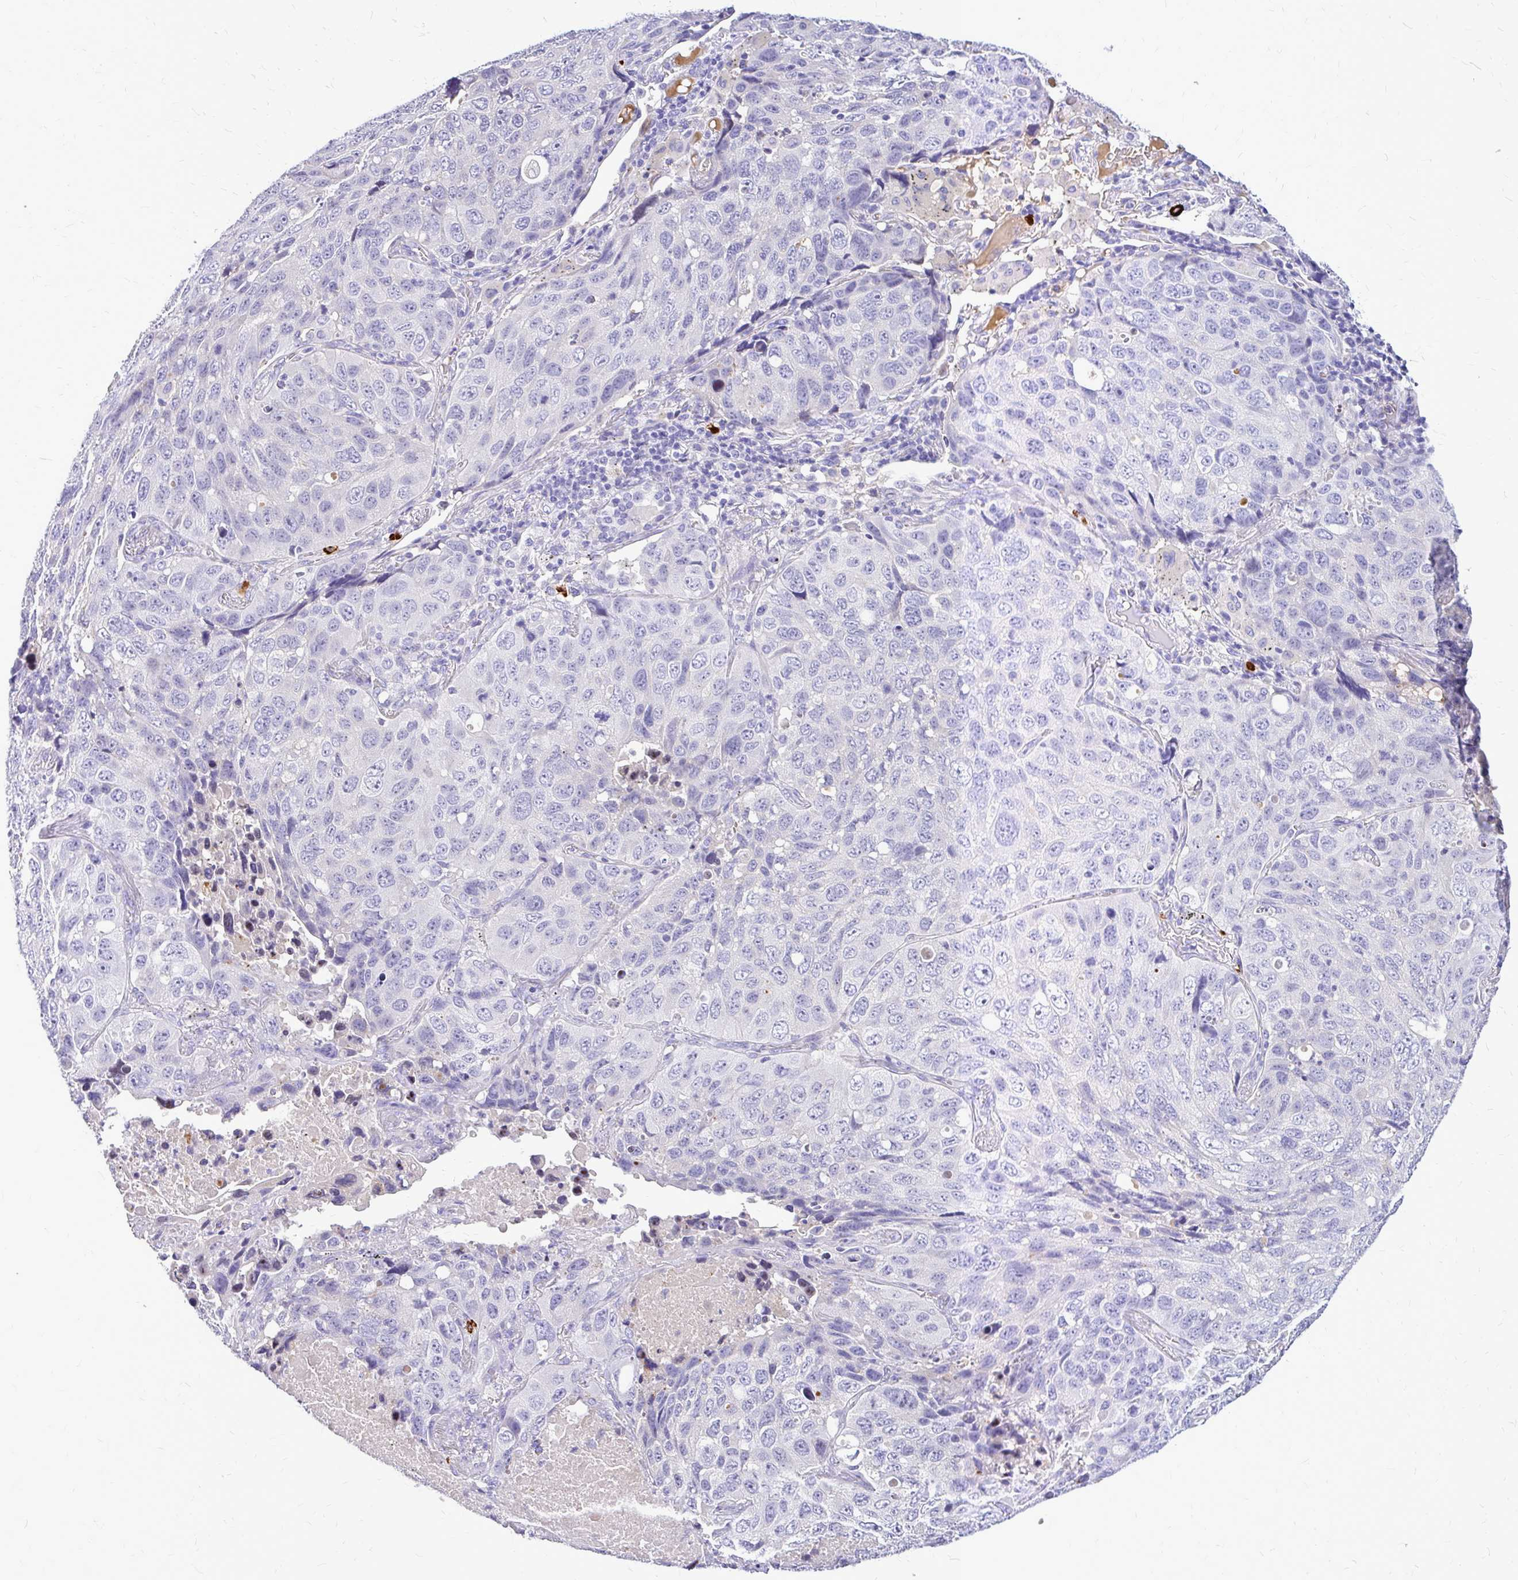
{"staining": {"intensity": "negative", "quantity": "none", "location": "none"}, "tissue": "lung cancer", "cell_type": "Tumor cells", "image_type": "cancer", "snomed": [{"axis": "morphology", "description": "Squamous cell carcinoma, NOS"}, {"axis": "topography", "description": "Lung"}], "caption": "The immunohistochemistry (IHC) histopathology image has no significant expression in tumor cells of squamous cell carcinoma (lung) tissue.", "gene": "MAP1LC3A", "patient": {"sex": "male", "age": 60}}